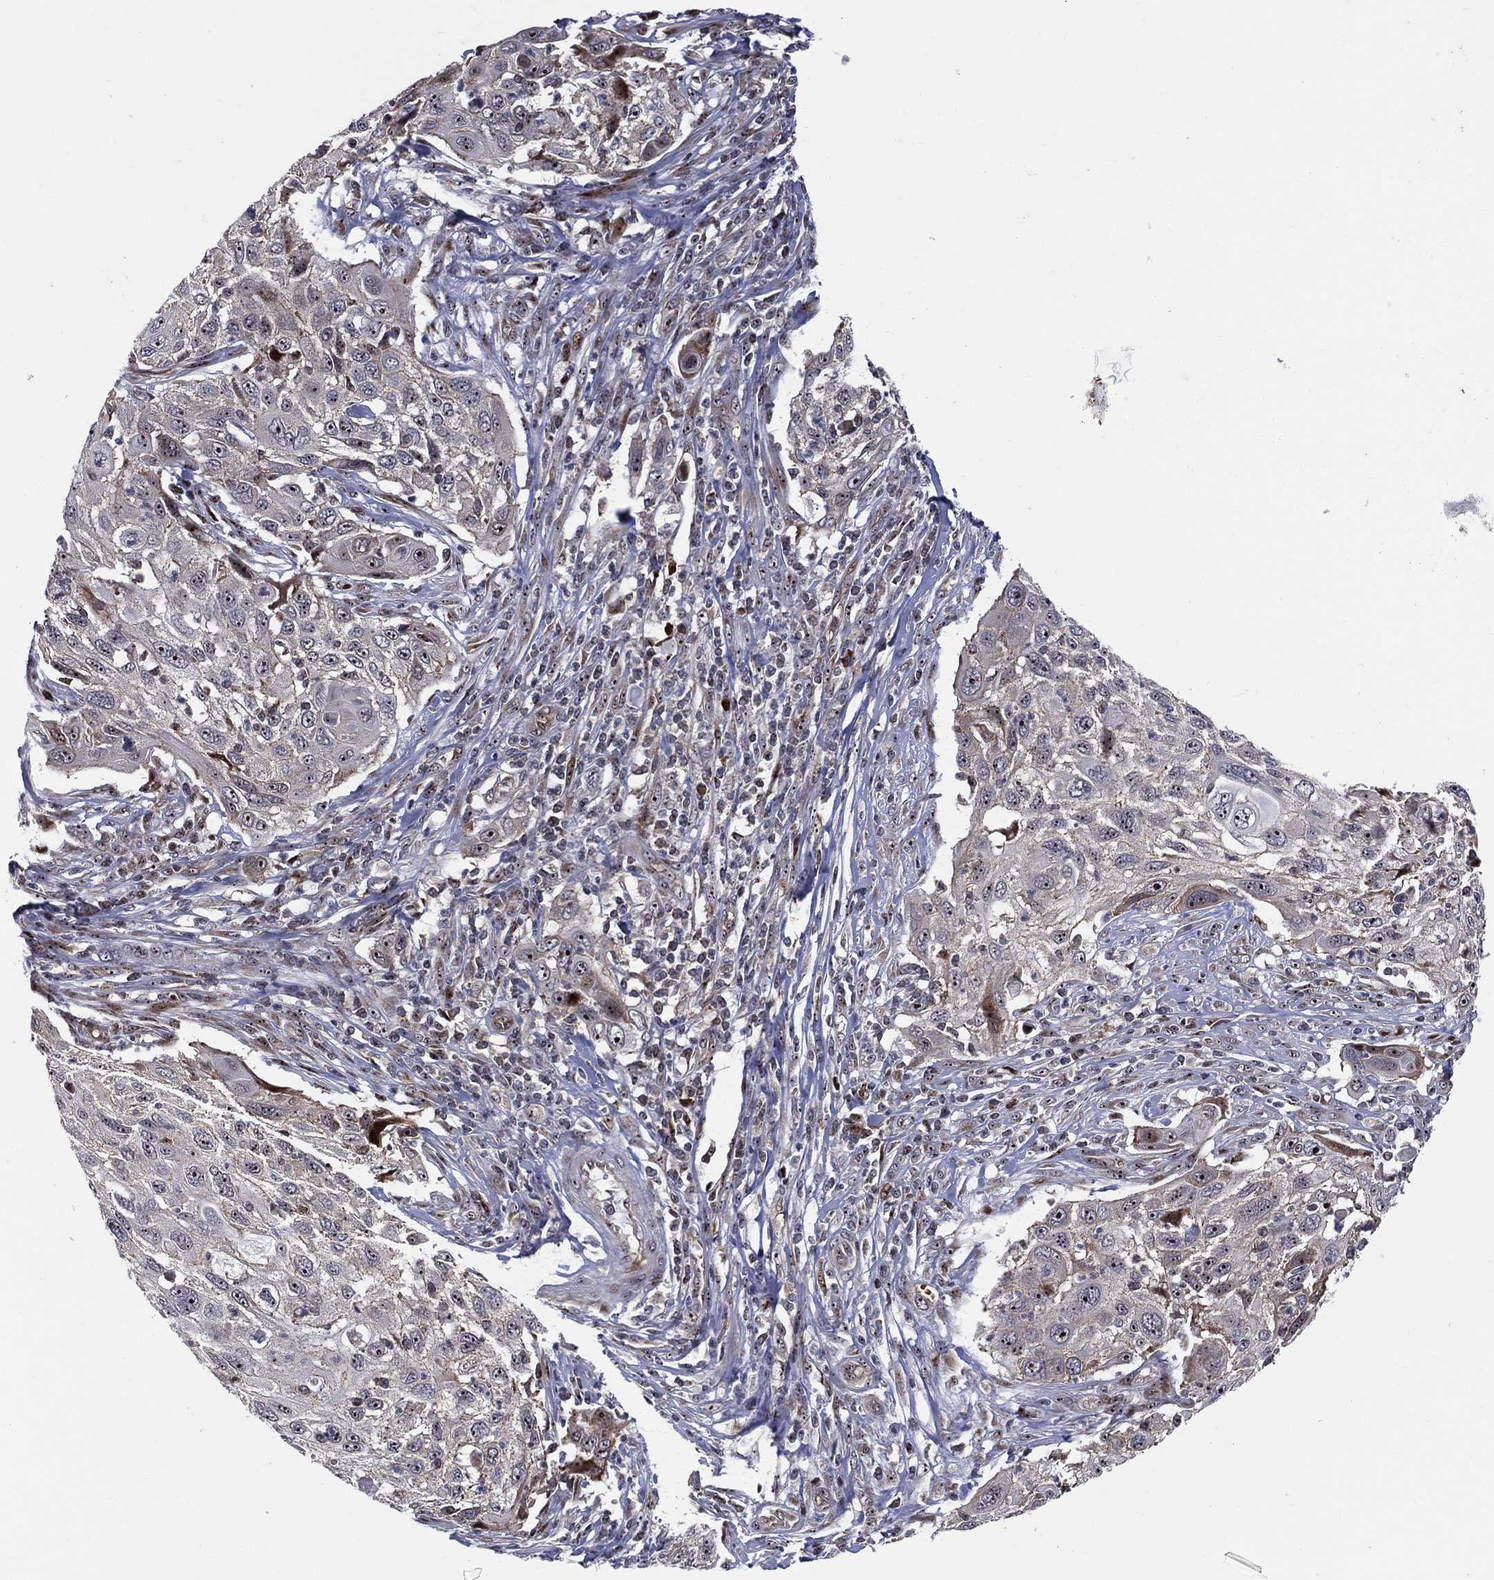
{"staining": {"intensity": "strong", "quantity": "<25%", "location": "cytoplasmic/membranous,nuclear"}, "tissue": "cervical cancer", "cell_type": "Tumor cells", "image_type": "cancer", "snomed": [{"axis": "morphology", "description": "Squamous cell carcinoma, NOS"}, {"axis": "topography", "description": "Cervix"}], "caption": "Protein staining by immunohistochemistry (IHC) shows strong cytoplasmic/membranous and nuclear positivity in approximately <25% of tumor cells in cervical cancer (squamous cell carcinoma).", "gene": "VHL", "patient": {"sex": "female", "age": 70}}